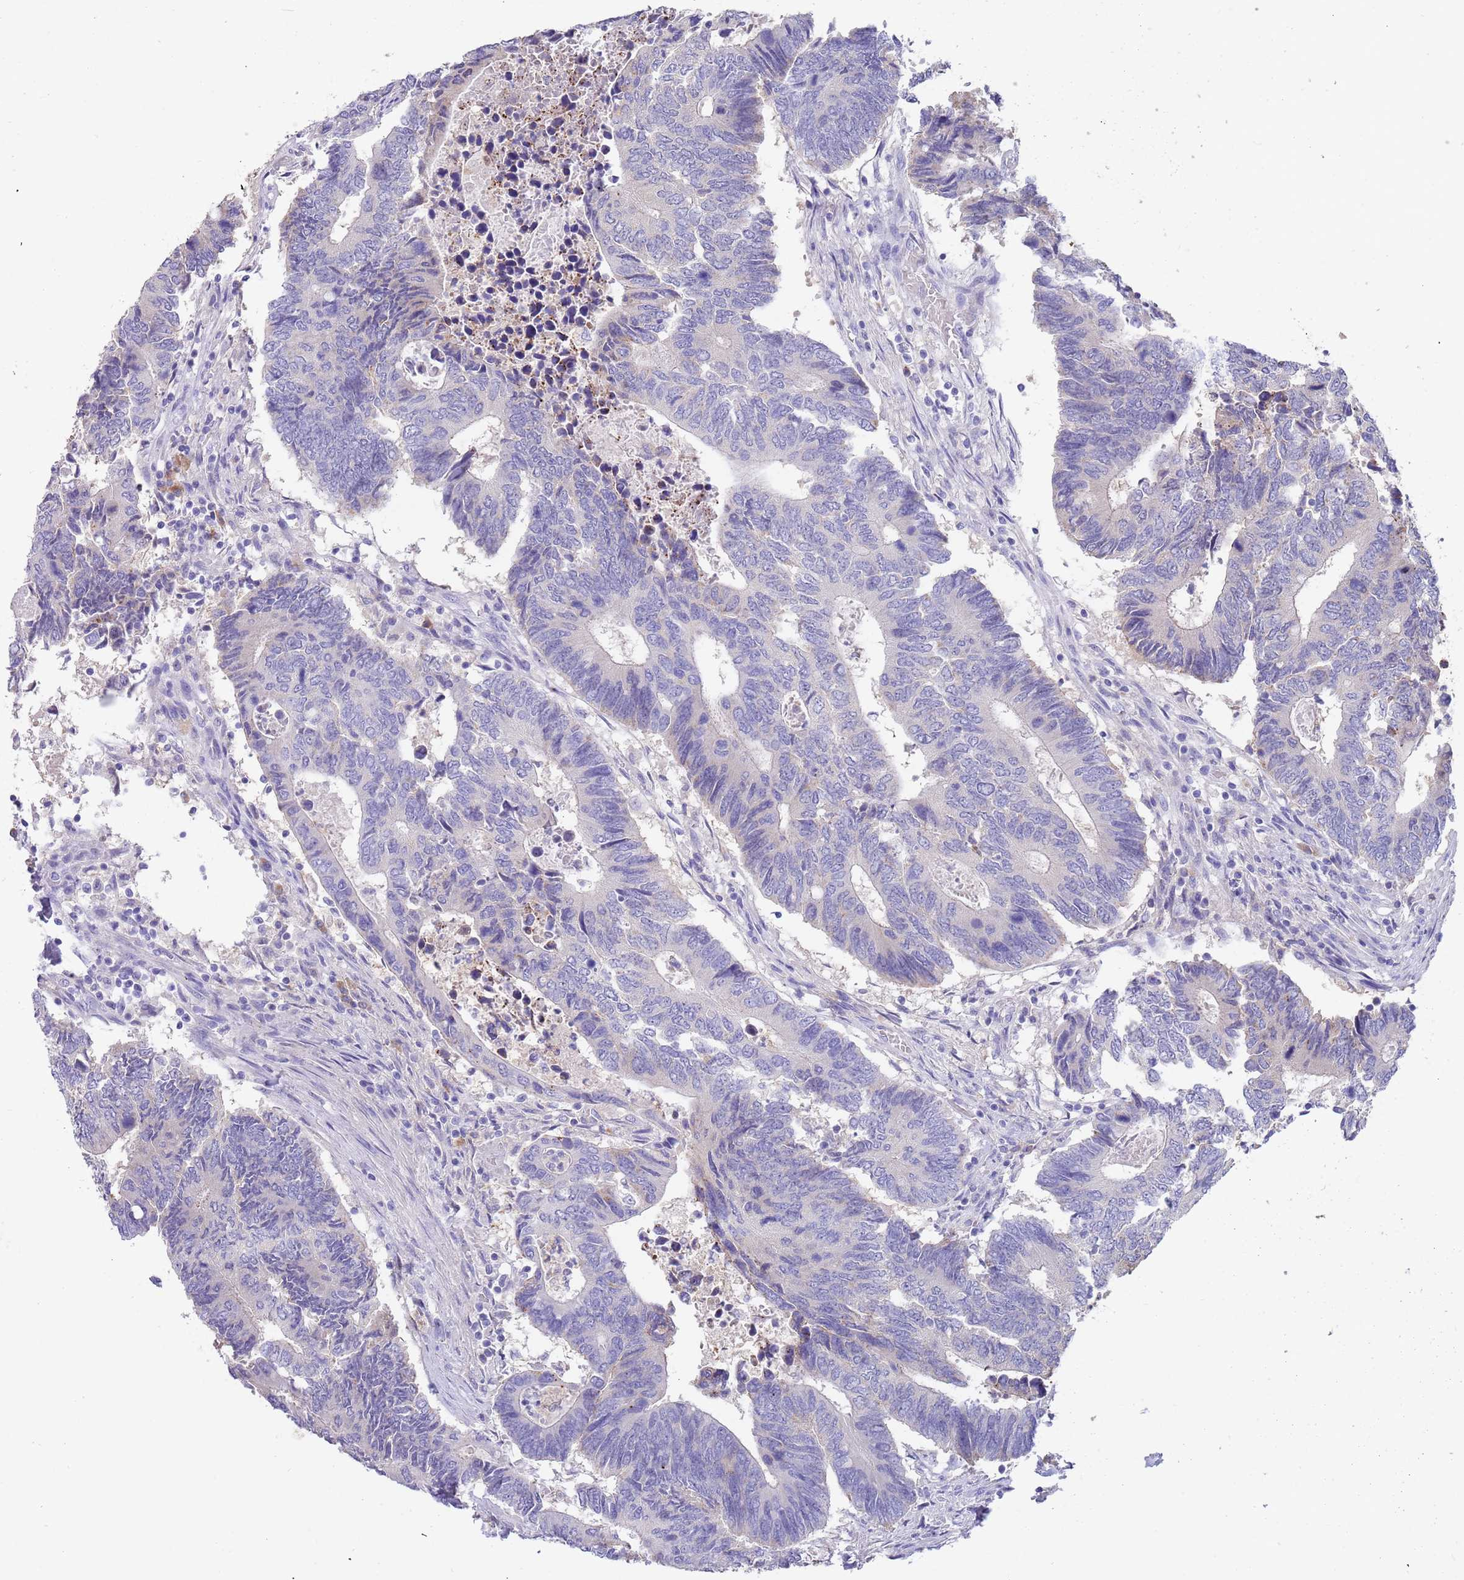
{"staining": {"intensity": "negative", "quantity": "none", "location": "none"}, "tissue": "colorectal cancer", "cell_type": "Tumor cells", "image_type": "cancer", "snomed": [{"axis": "morphology", "description": "Adenocarcinoma, NOS"}, {"axis": "topography", "description": "Colon"}], "caption": "Tumor cells are negative for protein expression in human adenocarcinoma (colorectal).", "gene": "TYW1", "patient": {"sex": "male", "age": 87}}